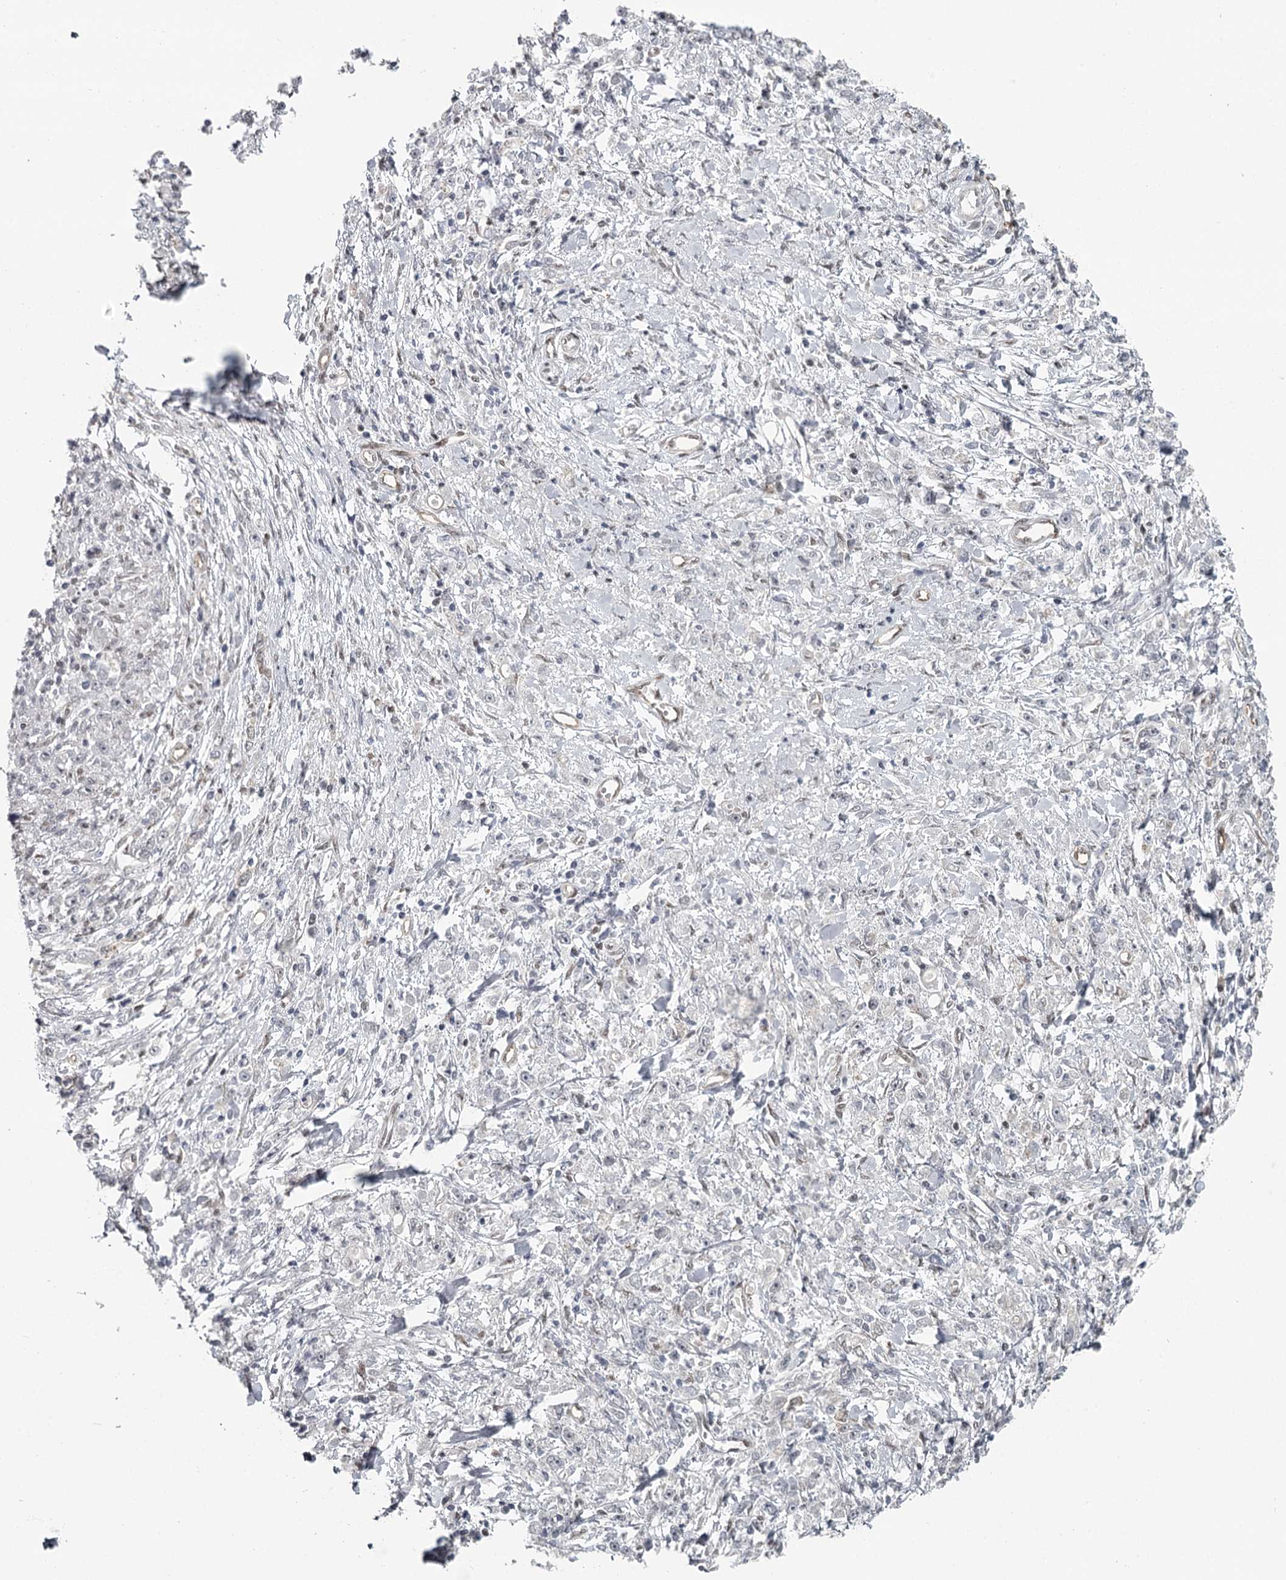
{"staining": {"intensity": "negative", "quantity": "none", "location": "none"}, "tissue": "stomach cancer", "cell_type": "Tumor cells", "image_type": "cancer", "snomed": [{"axis": "morphology", "description": "Adenocarcinoma, NOS"}, {"axis": "topography", "description": "Stomach"}], "caption": "A histopathology image of stomach cancer (adenocarcinoma) stained for a protein demonstrates no brown staining in tumor cells. (Brightfield microscopy of DAB (3,3'-diaminobenzidine) immunohistochemistry at high magnification).", "gene": "FAM13C", "patient": {"sex": "female", "age": 59}}